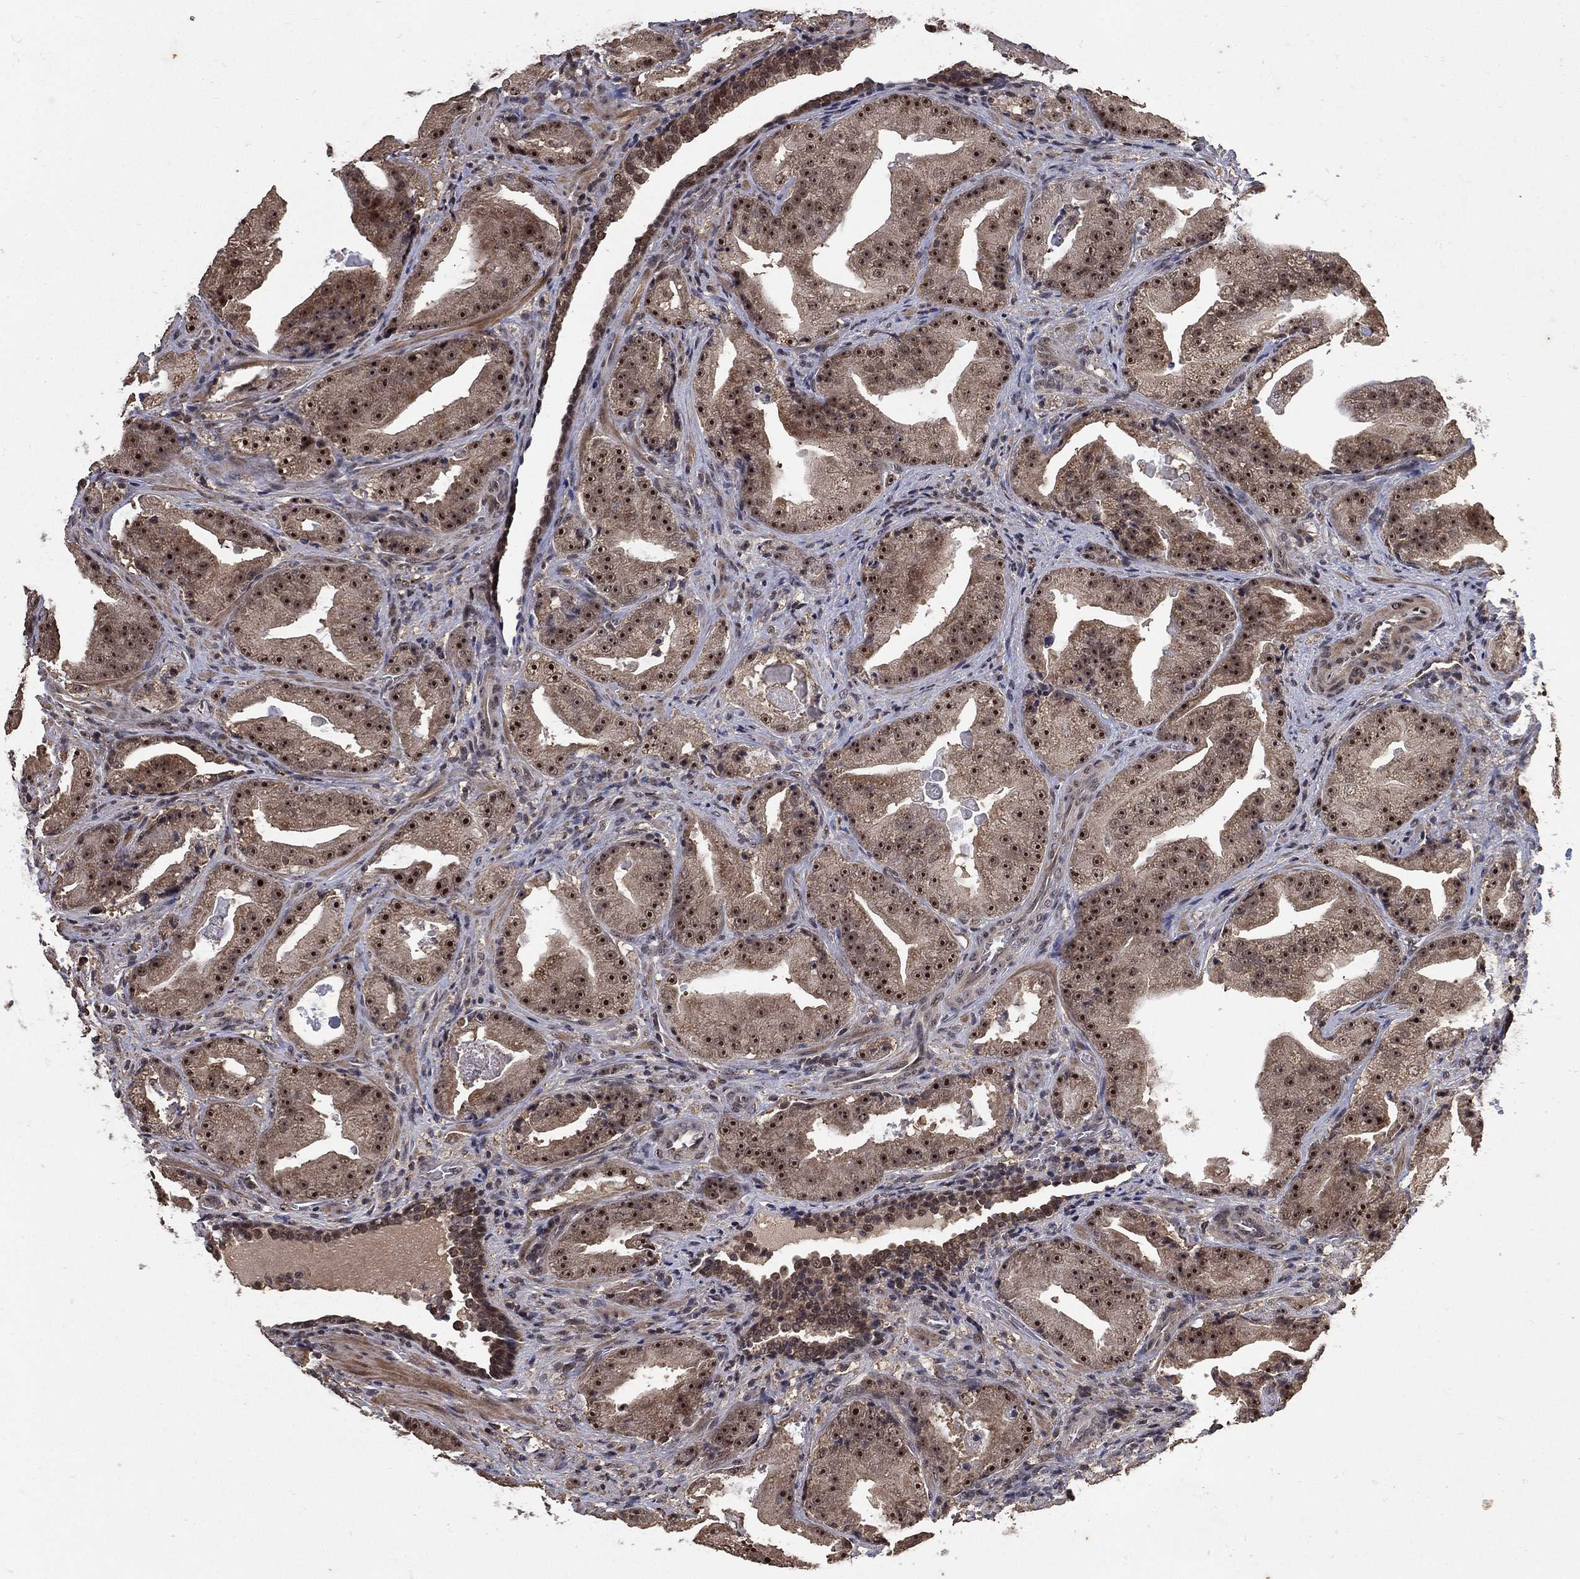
{"staining": {"intensity": "weak", "quantity": "<25%", "location": "cytoplasmic/membranous"}, "tissue": "prostate cancer", "cell_type": "Tumor cells", "image_type": "cancer", "snomed": [{"axis": "morphology", "description": "Adenocarcinoma, Low grade"}, {"axis": "topography", "description": "Prostate"}], "caption": "IHC of human prostate cancer demonstrates no expression in tumor cells.", "gene": "NELFCD", "patient": {"sex": "male", "age": 62}}